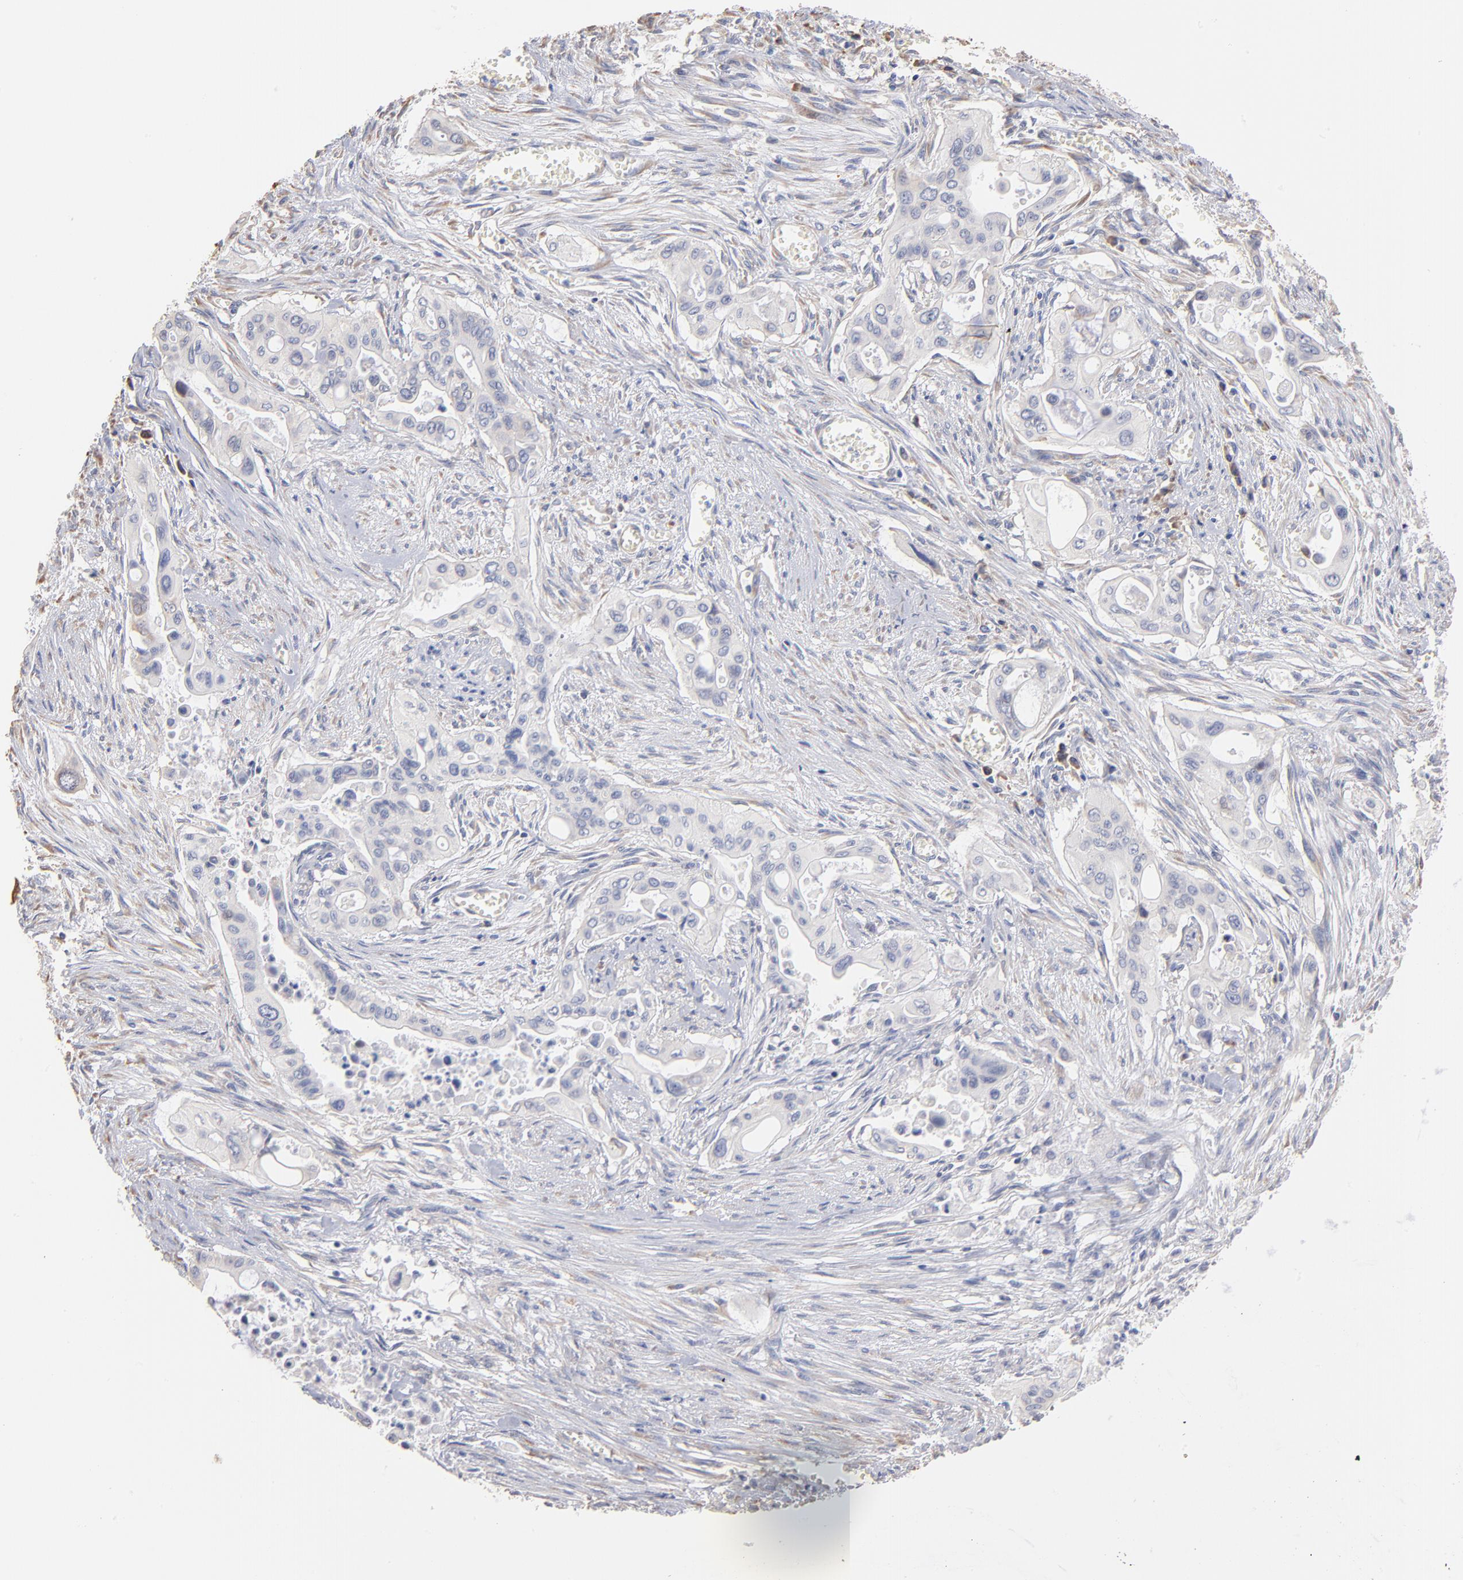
{"staining": {"intensity": "negative", "quantity": "none", "location": "none"}, "tissue": "pancreatic cancer", "cell_type": "Tumor cells", "image_type": "cancer", "snomed": [{"axis": "morphology", "description": "Adenocarcinoma, NOS"}, {"axis": "topography", "description": "Pancreas"}], "caption": "This is a histopathology image of immunohistochemistry staining of pancreatic adenocarcinoma, which shows no expression in tumor cells. (DAB (3,3'-diaminobenzidine) immunohistochemistry (IHC) visualized using brightfield microscopy, high magnification).", "gene": "RPL9", "patient": {"sex": "male", "age": 77}}